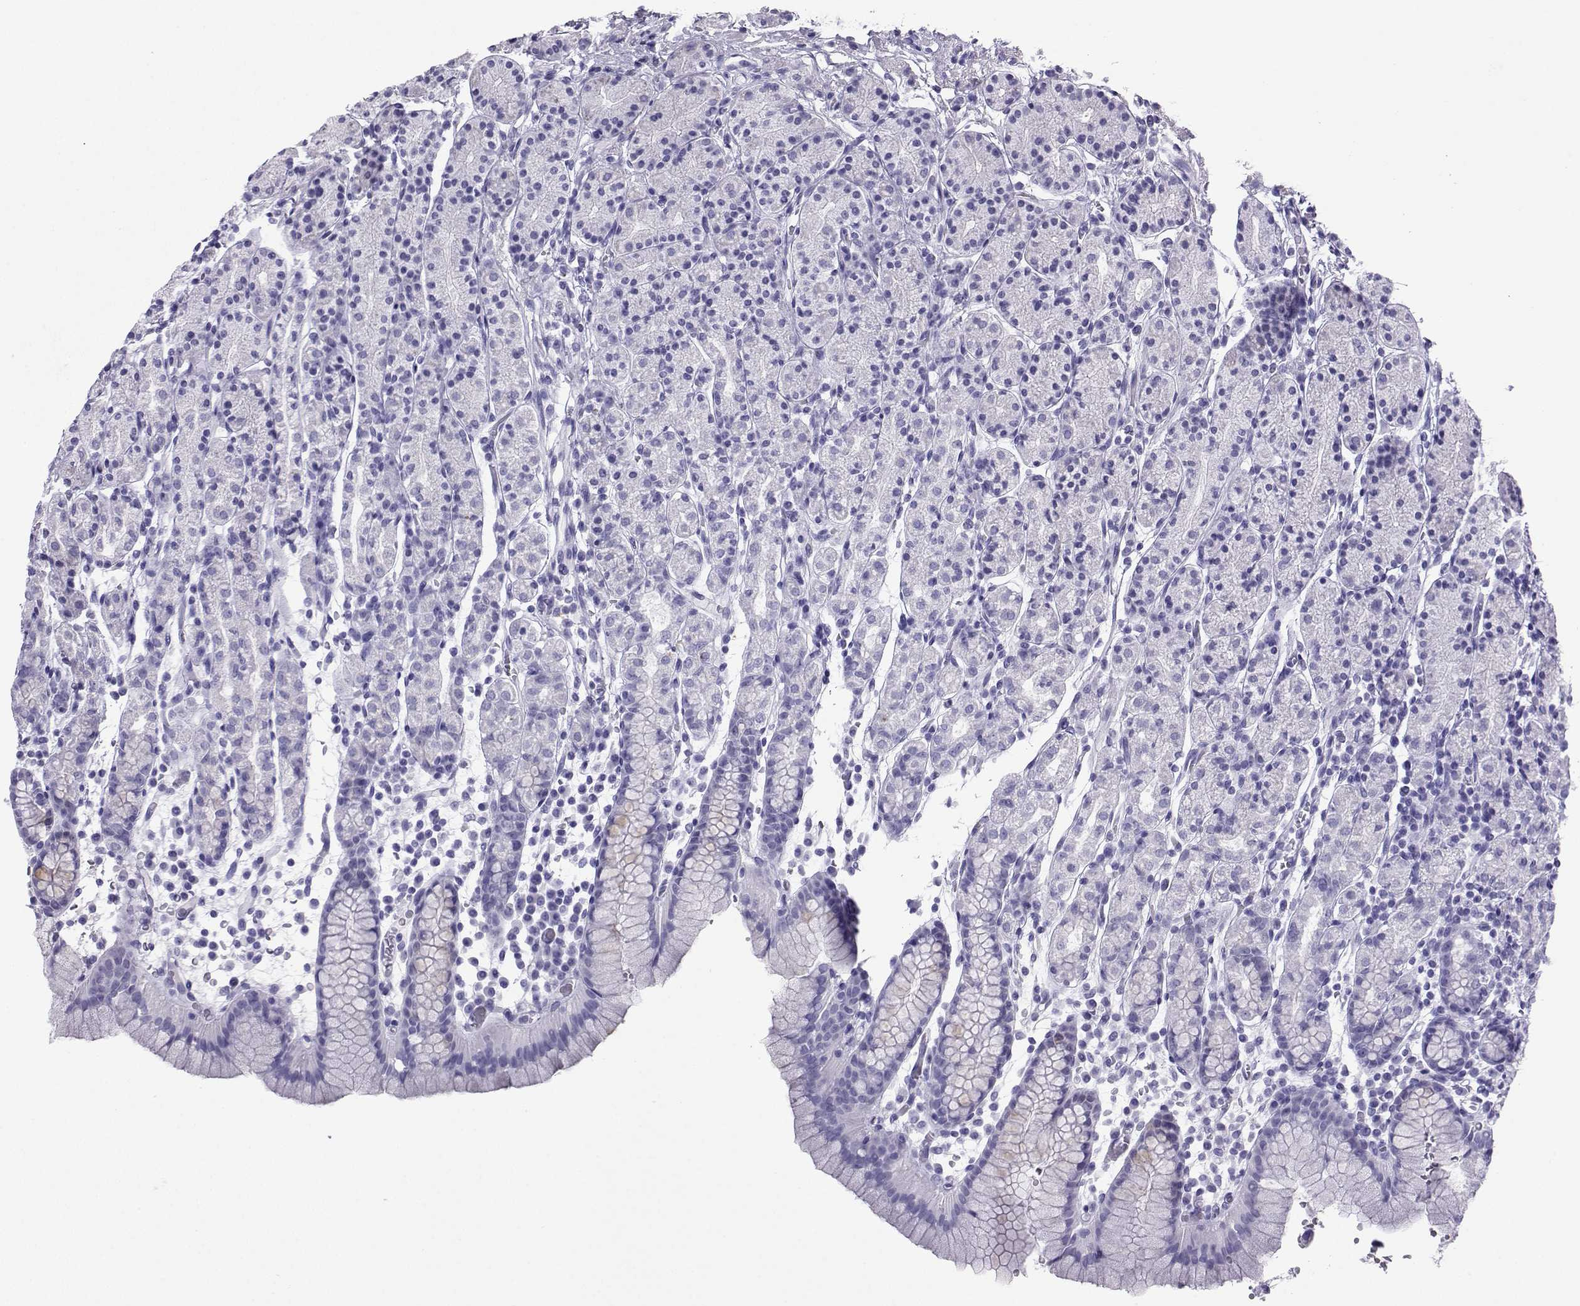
{"staining": {"intensity": "negative", "quantity": "none", "location": "none"}, "tissue": "stomach", "cell_type": "Glandular cells", "image_type": "normal", "snomed": [{"axis": "morphology", "description": "Normal tissue, NOS"}, {"axis": "topography", "description": "Stomach, upper"}, {"axis": "topography", "description": "Stomach"}], "caption": "Immunohistochemical staining of normal stomach exhibits no significant expression in glandular cells. (IHC, brightfield microscopy, high magnification).", "gene": "LORICRIN", "patient": {"sex": "male", "age": 62}}